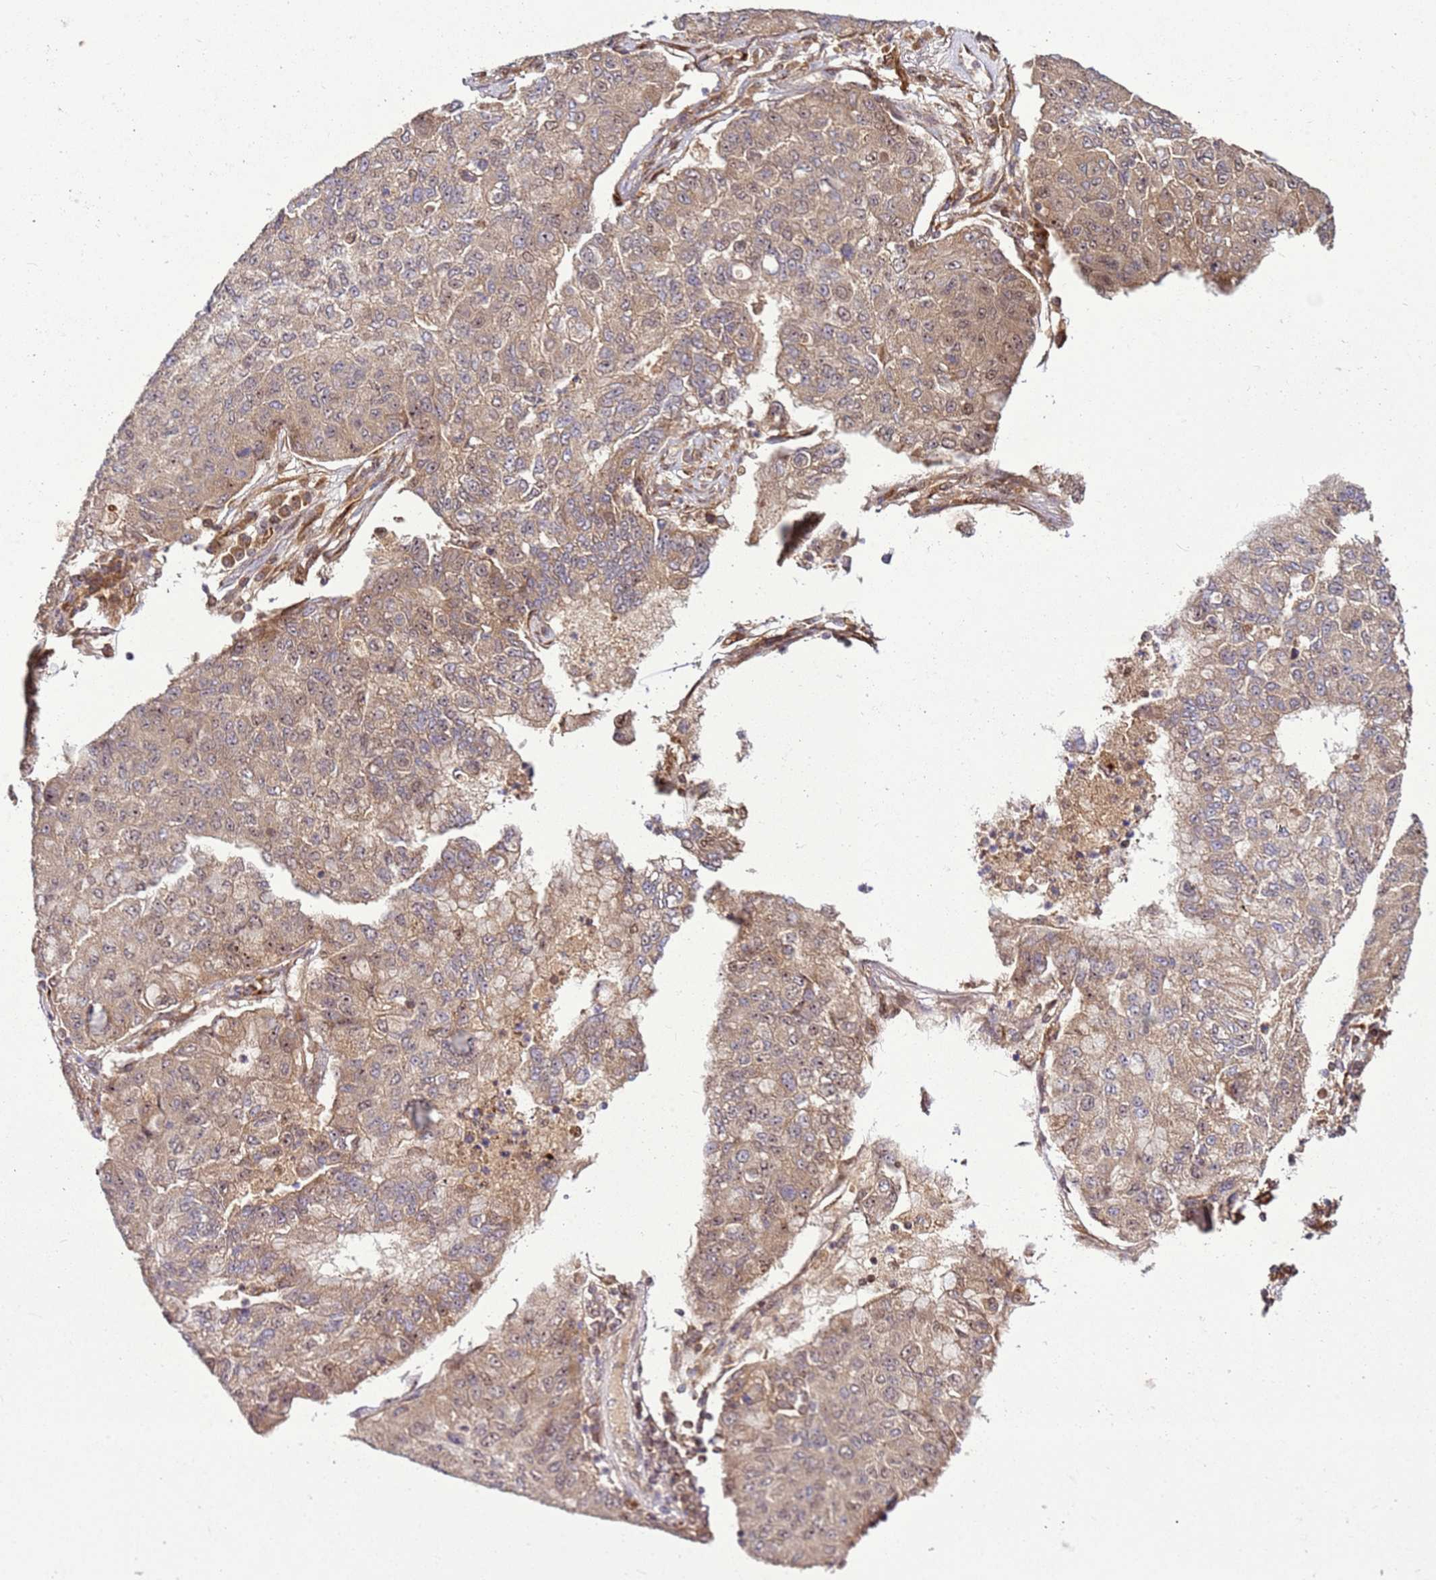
{"staining": {"intensity": "moderate", "quantity": ">75%", "location": "cytoplasmic/membranous,nuclear"}, "tissue": "lung cancer", "cell_type": "Tumor cells", "image_type": "cancer", "snomed": [{"axis": "morphology", "description": "Squamous cell carcinoma, NOS"}, {"axis": "topography", "description": "Lung"}], "caption": "A brown stain highlights moderate cytoplasmic/membranous and nuclear expression of a protein in lung cancer (squamous cell carcinoma) tumor cells.", "gene": "RASA3", "patient": {"sex": "male", "age": 74}}